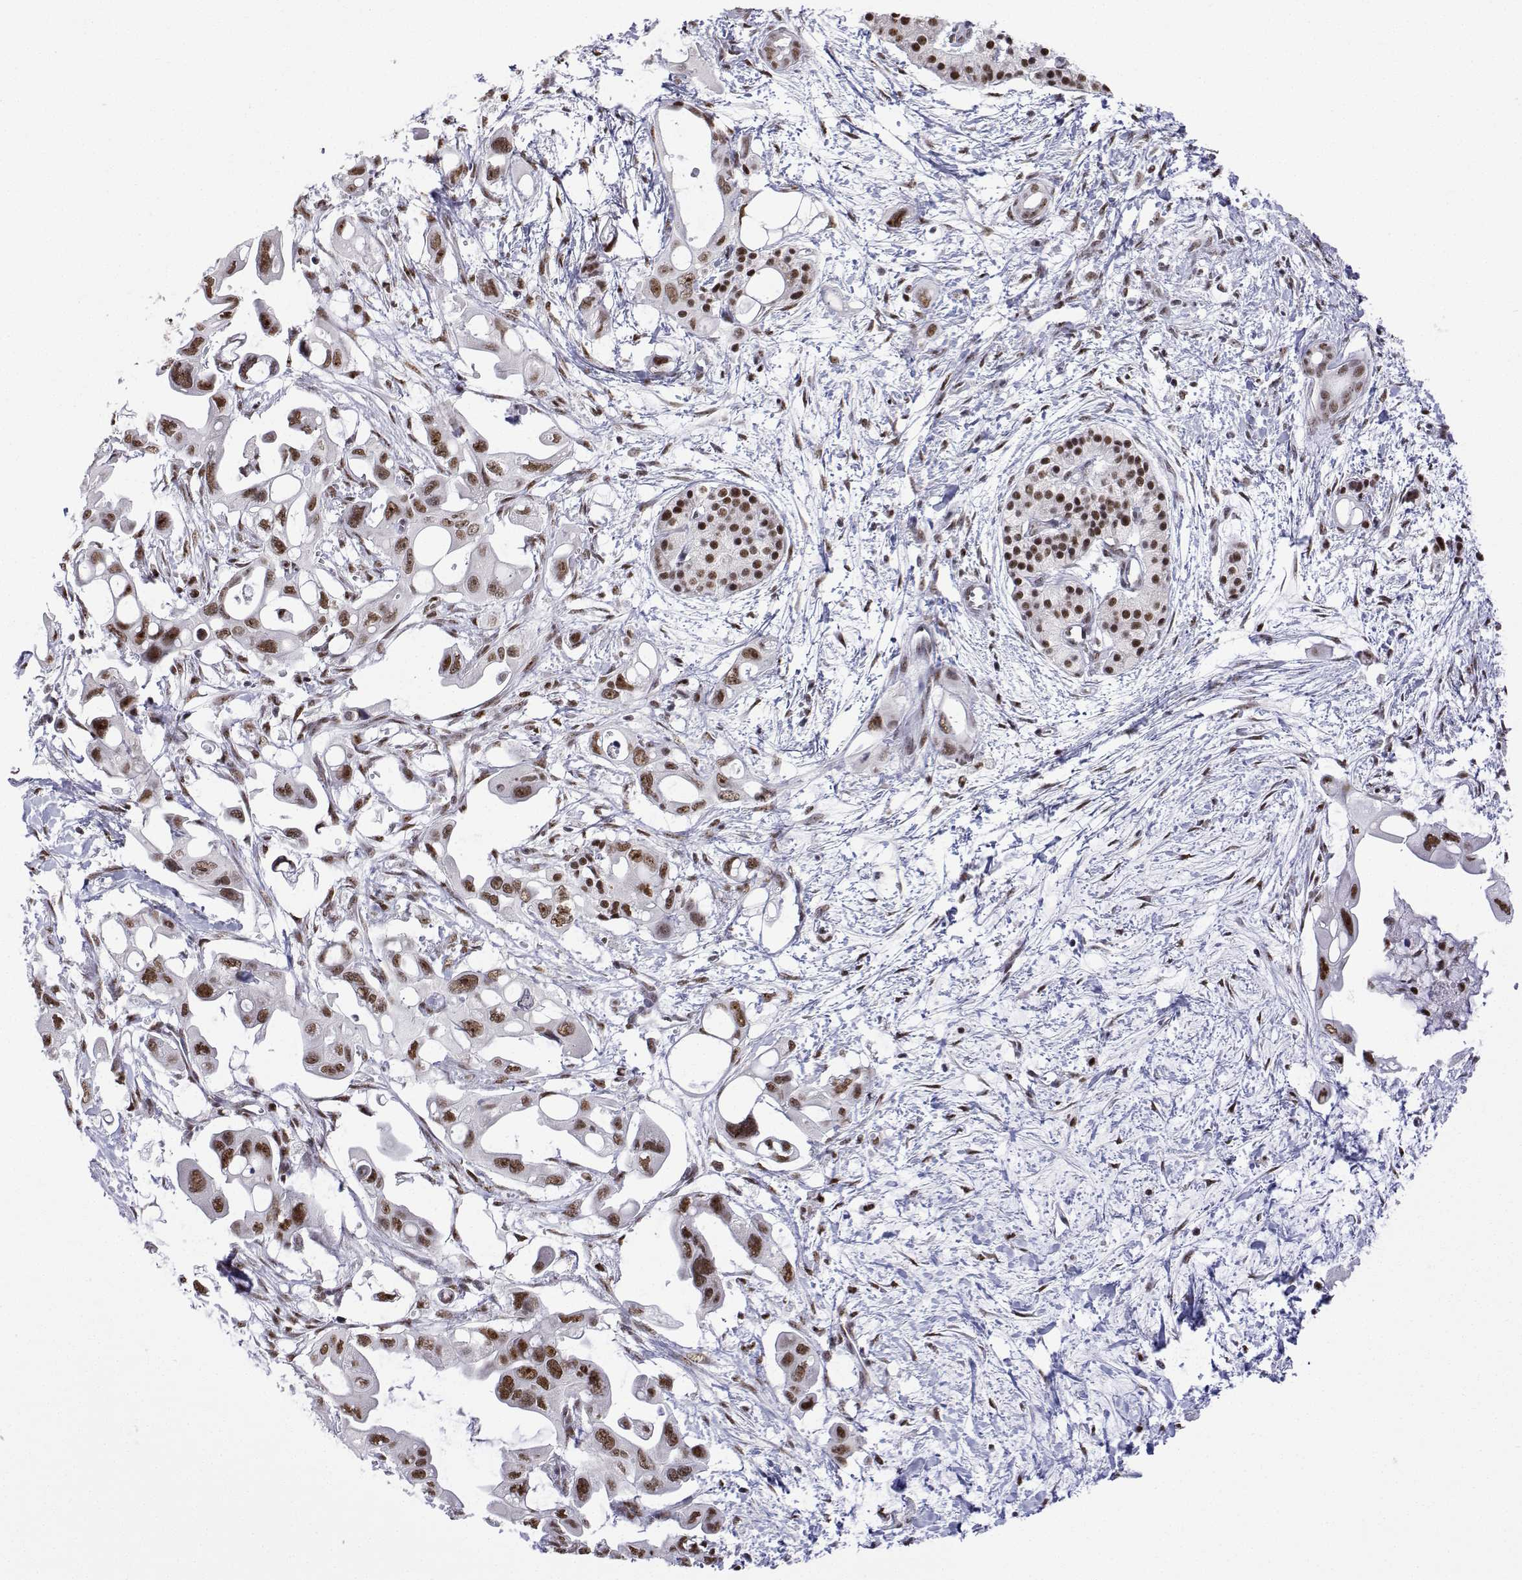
{"staining": {"intensity": "strong", "quantity": ">75%", "location": "nuclear"}, "tissue": "pancreatic cancer", "cell_type": "Tumor cells", "image_type": "cancer", "snomed": [{"axis": "morphology", "description": "Adenocarcinoma, NOS"}, {"axis": "topography", "description": "Pancreas"}], "caption": "A micrograph of pancreatic cancer (adenocarcinoma) stained for a protein reveals strong nuclear brown staining in tumor cells. (DAB (3,3'-diaminobenzidine) IHC, brown staining for protein, blue staining for nuclei).", "gene": "ADAR", "patient": {"sex": "male", "age": 61}}